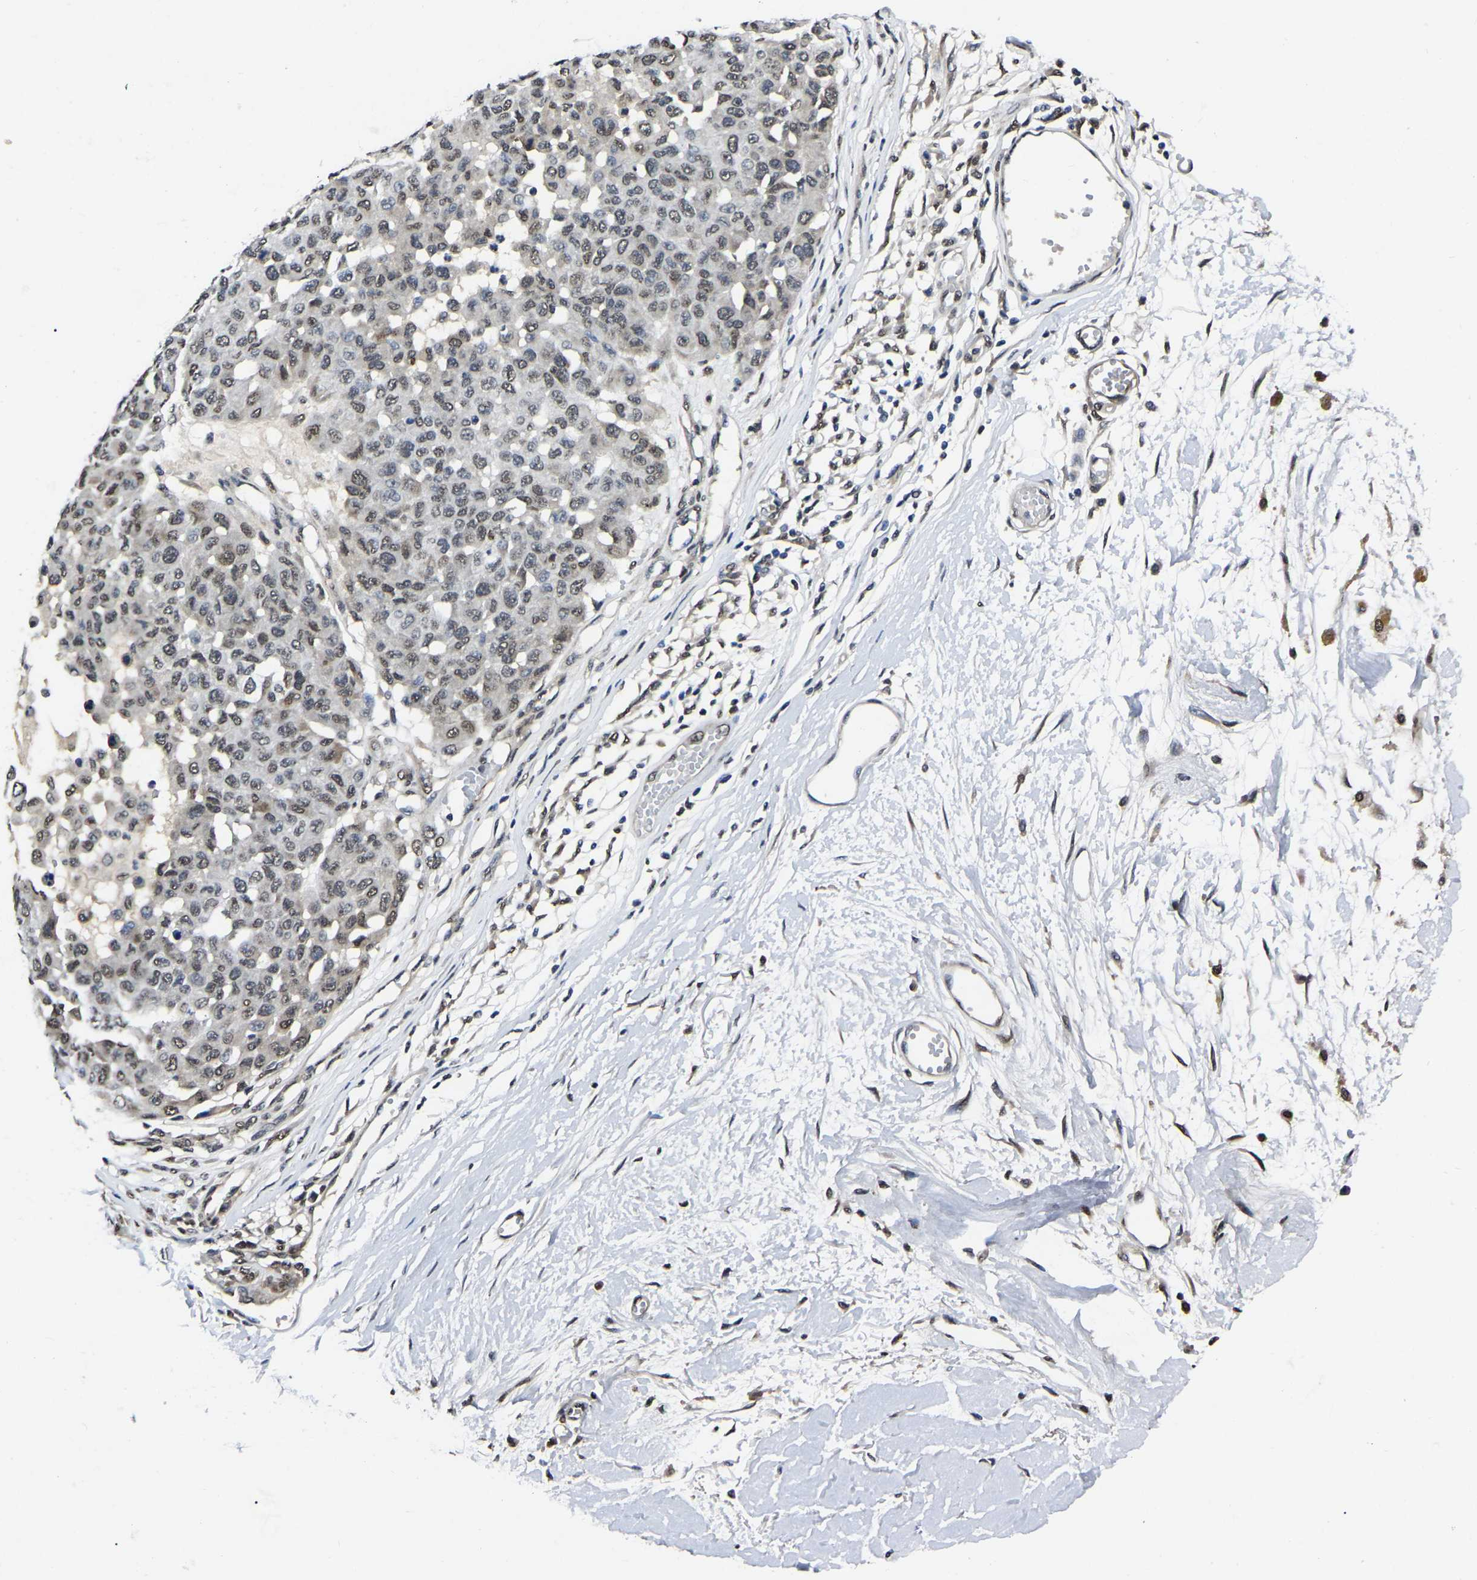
{"staining": {"intensity": "weak", "quantity": ">75%", "location": "nuclear"}, "tissue": "melanoma", "cell_type": "Tumor cells", "image_type": "cancer", "snomed": [{"axis": "morphology", "description": "Normal tissue, NOS"}, {"axis": "morphology", "description": "Malignant melanoma, NOS"}, {"axis": "topography", "description": "Skin"}], "caption": "Tumor cells reveal weak nuclear expression in approximately >75% of cells in malignant melanoma. Immunohistochemistry (ihc) stains the protein of interest in brown and the nuclei are stained blue.", "gene": "TRIM35", "patient": {"sex": "male", "age": 62}}